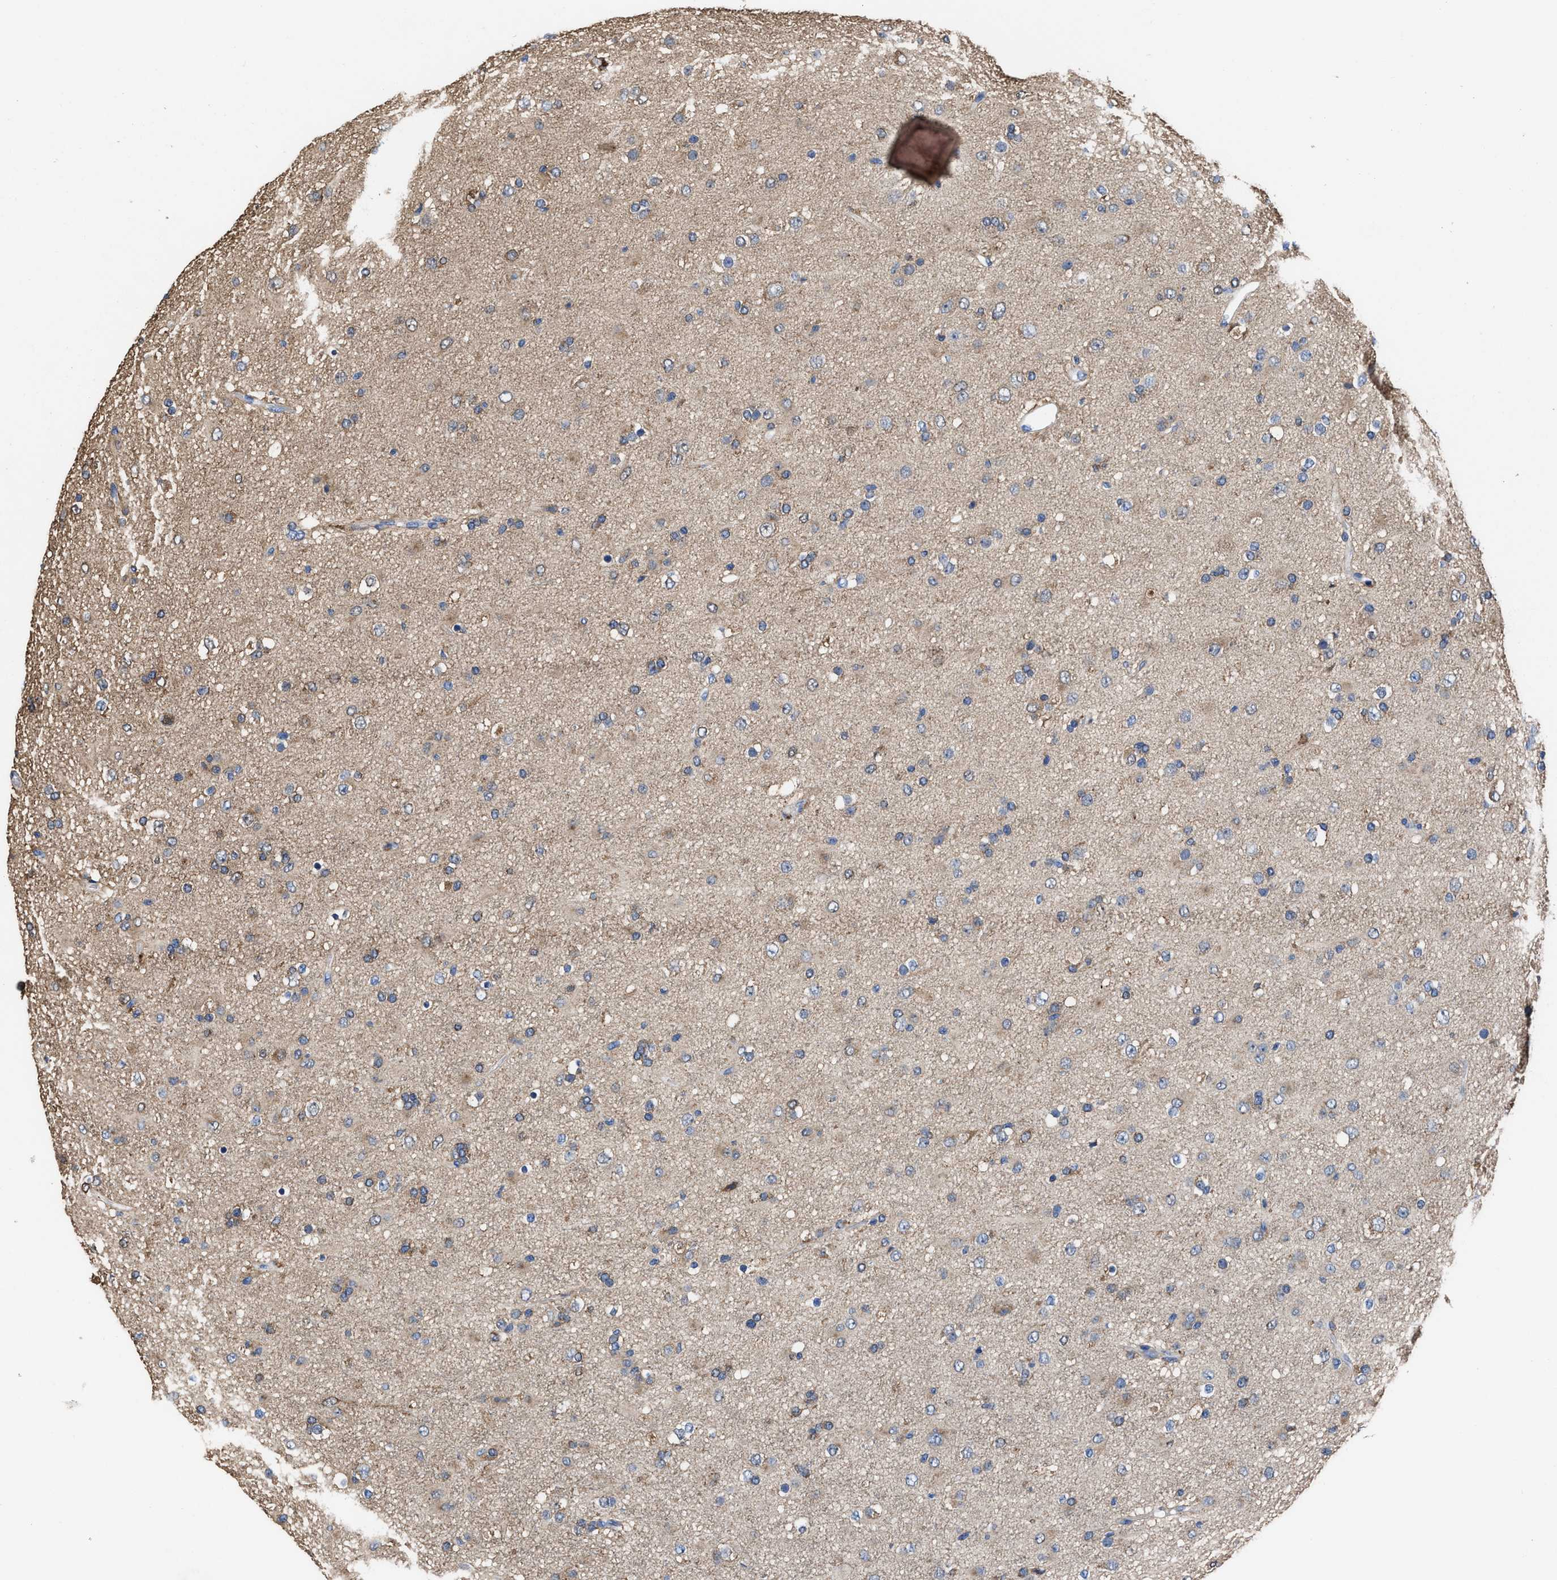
{"staining": {"intensity": "weak", "quantity": "25%-75%", "location": "cytoplasmic/membranous"}, "tissue": "glioma", "cell_type": "Tumor cells", "image_type": "cancer", "snomed": [{"axis": "morphology", "description": "Glioma, malignant, Low grade"}, {"axis": "topography", "description": "Brain"}], "caption": "Protein analysis of malignant glioma (low-grade) tissue shows weak cytoplasmic/membranous positivity in approximately 25%-75% of tumor cells.", "gene": "TMEM30A", "patient": {"sex": "male", "age": 65}}